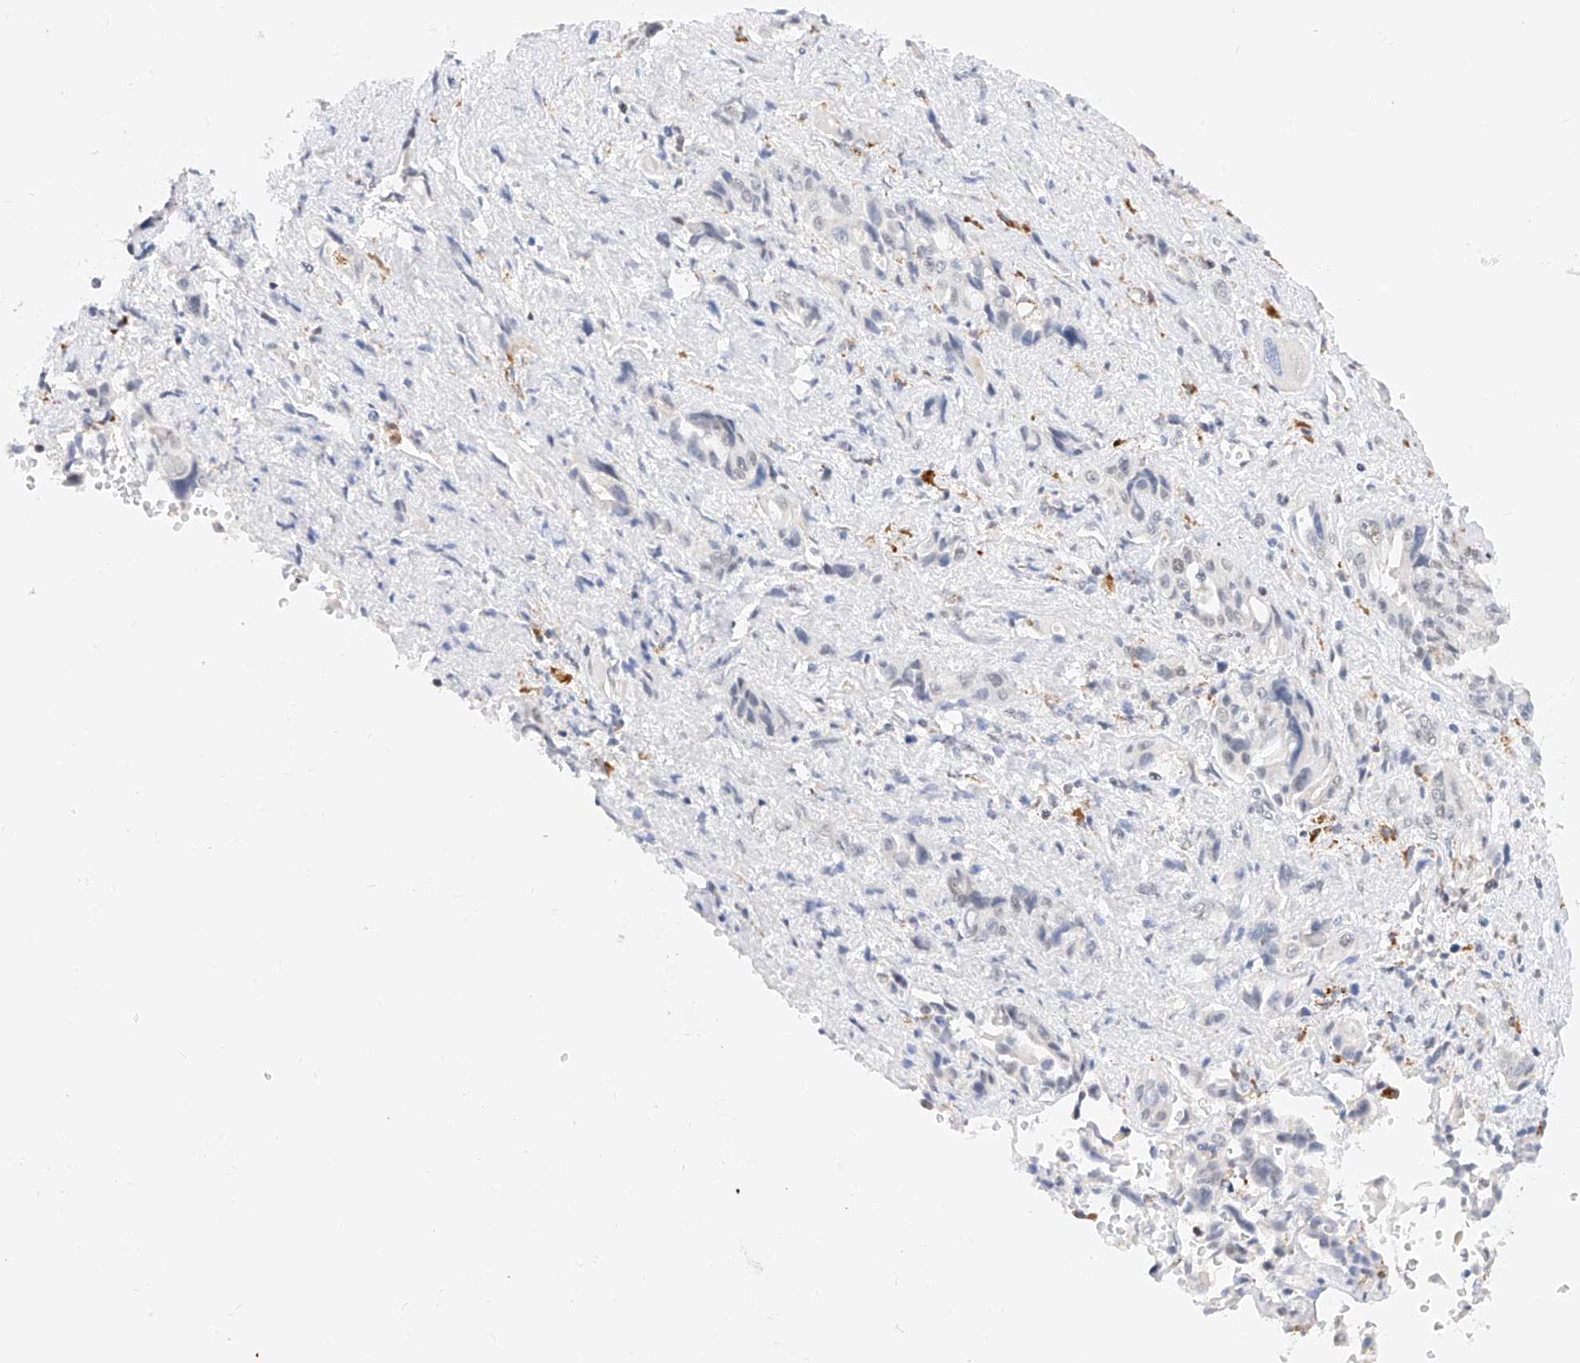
{"staining": {"intensity": "negative", "quantity": "none", "location": "none"}, "tissue": "pancreatic cancer", "cell_type": "Tumor cells", "image_type": "cancer", "snomed": [{"axis": "morphology", "description": "Adenocarcinoma, NOS"}, {"axis": "topography", "description": "Pancreas"}], "caption": "Photomicrograph shows no significant protein positivity in tumor cells of pancreatic cancer.", "gene": "NRF1", "patient": {"sex": "male", "age": 46}}